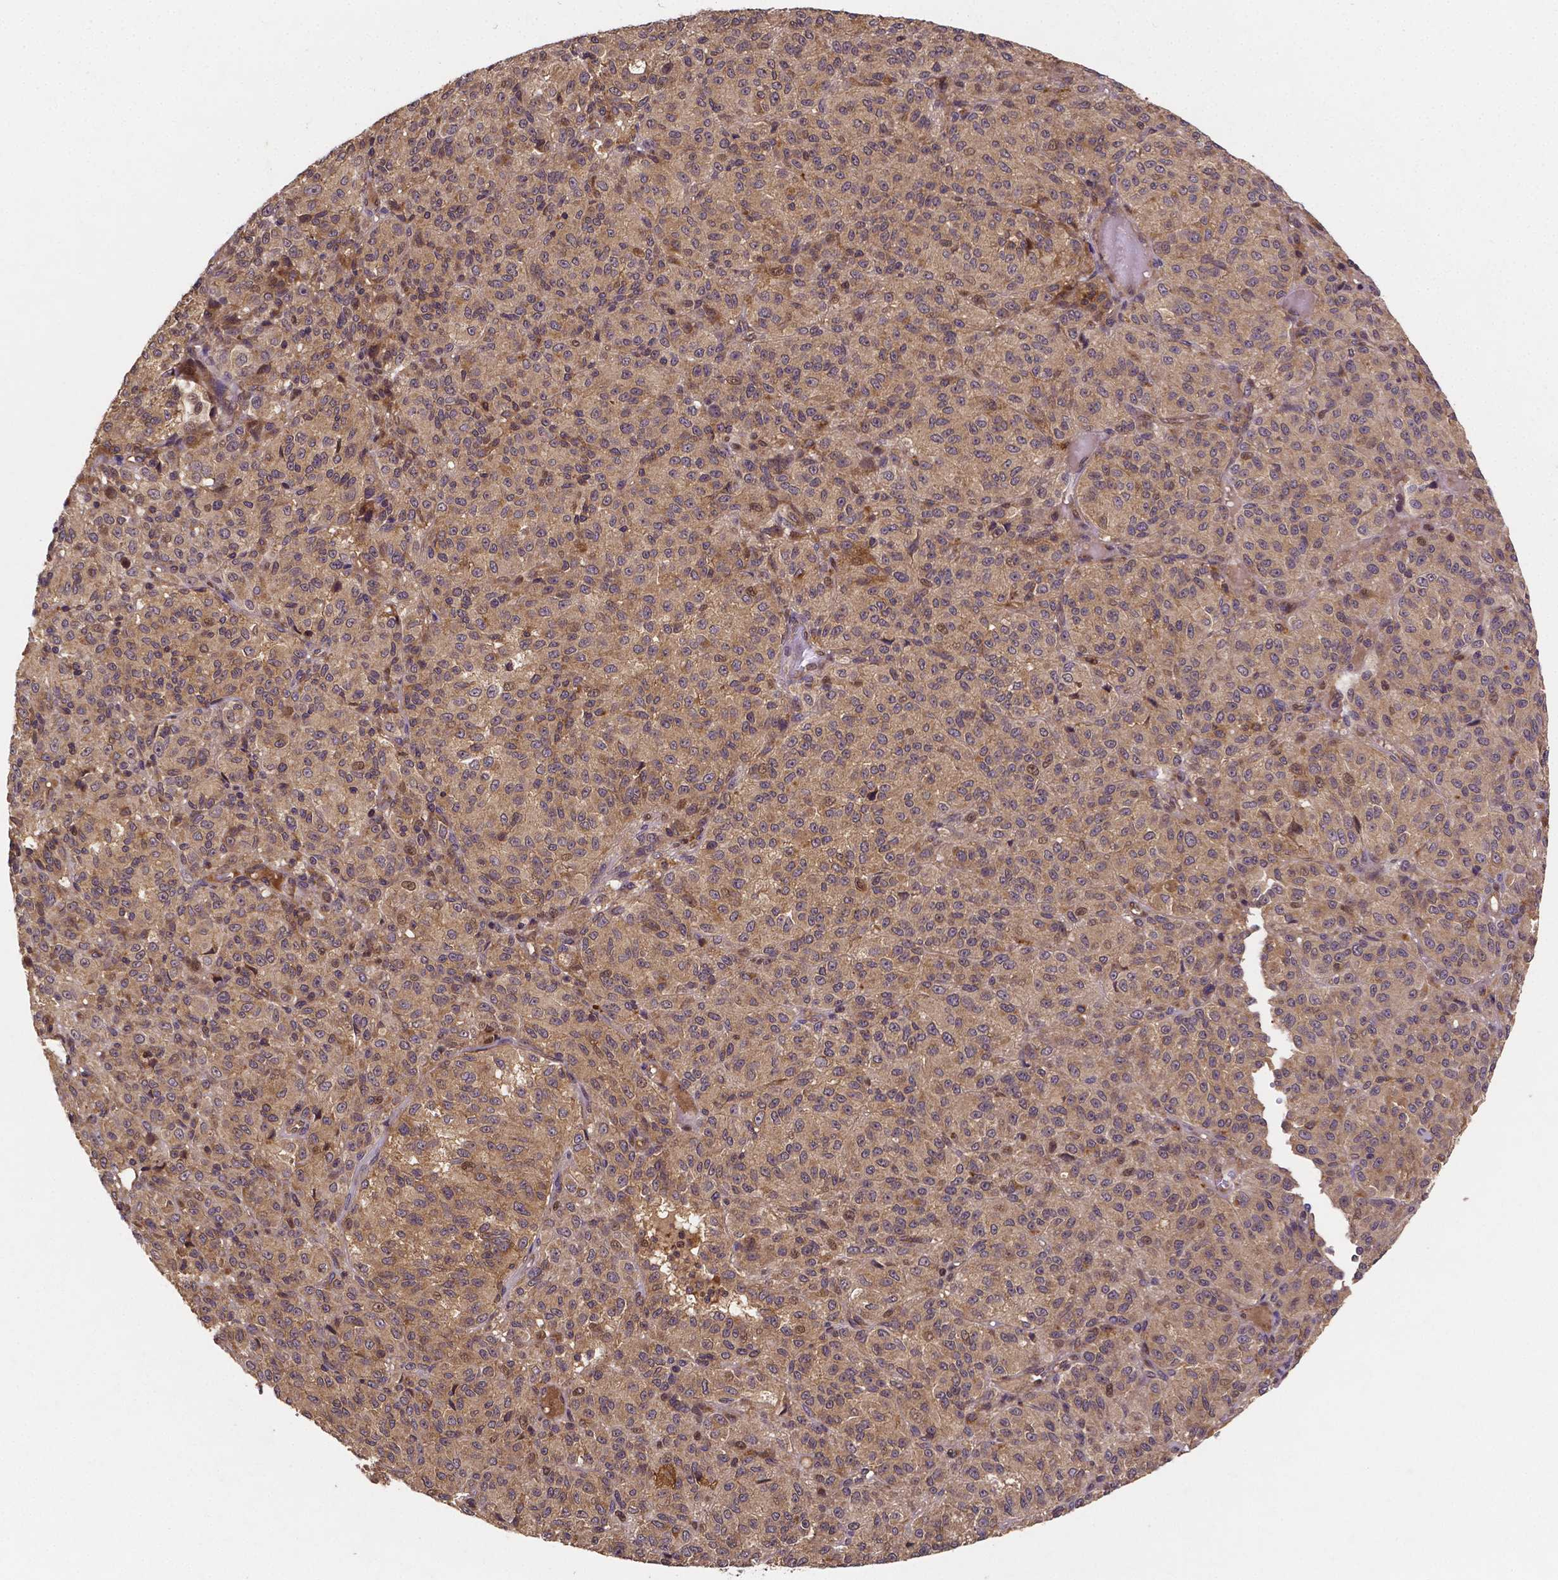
{"staining": {"intensity": "weak", "quantity": ">75%", "location": "cytoplasmic/membranous"}, "tissue": "melanoma", "cell_type": "Tumor cells", "image_type": "cancer", "snomed": [{"axis": "morphology", "description": "Malignant melanoma, Metastatic site"}, {"axis": "topography", "description": "Brain"}], "caption": "Immunohistochemical staining of human melanoma demonstrates low levels of weak cytoplasmic/membranous staining in approximately >75% of tumor cells.", "gene": "RNF123", "patient": {"sex": "female", "age": 56}}